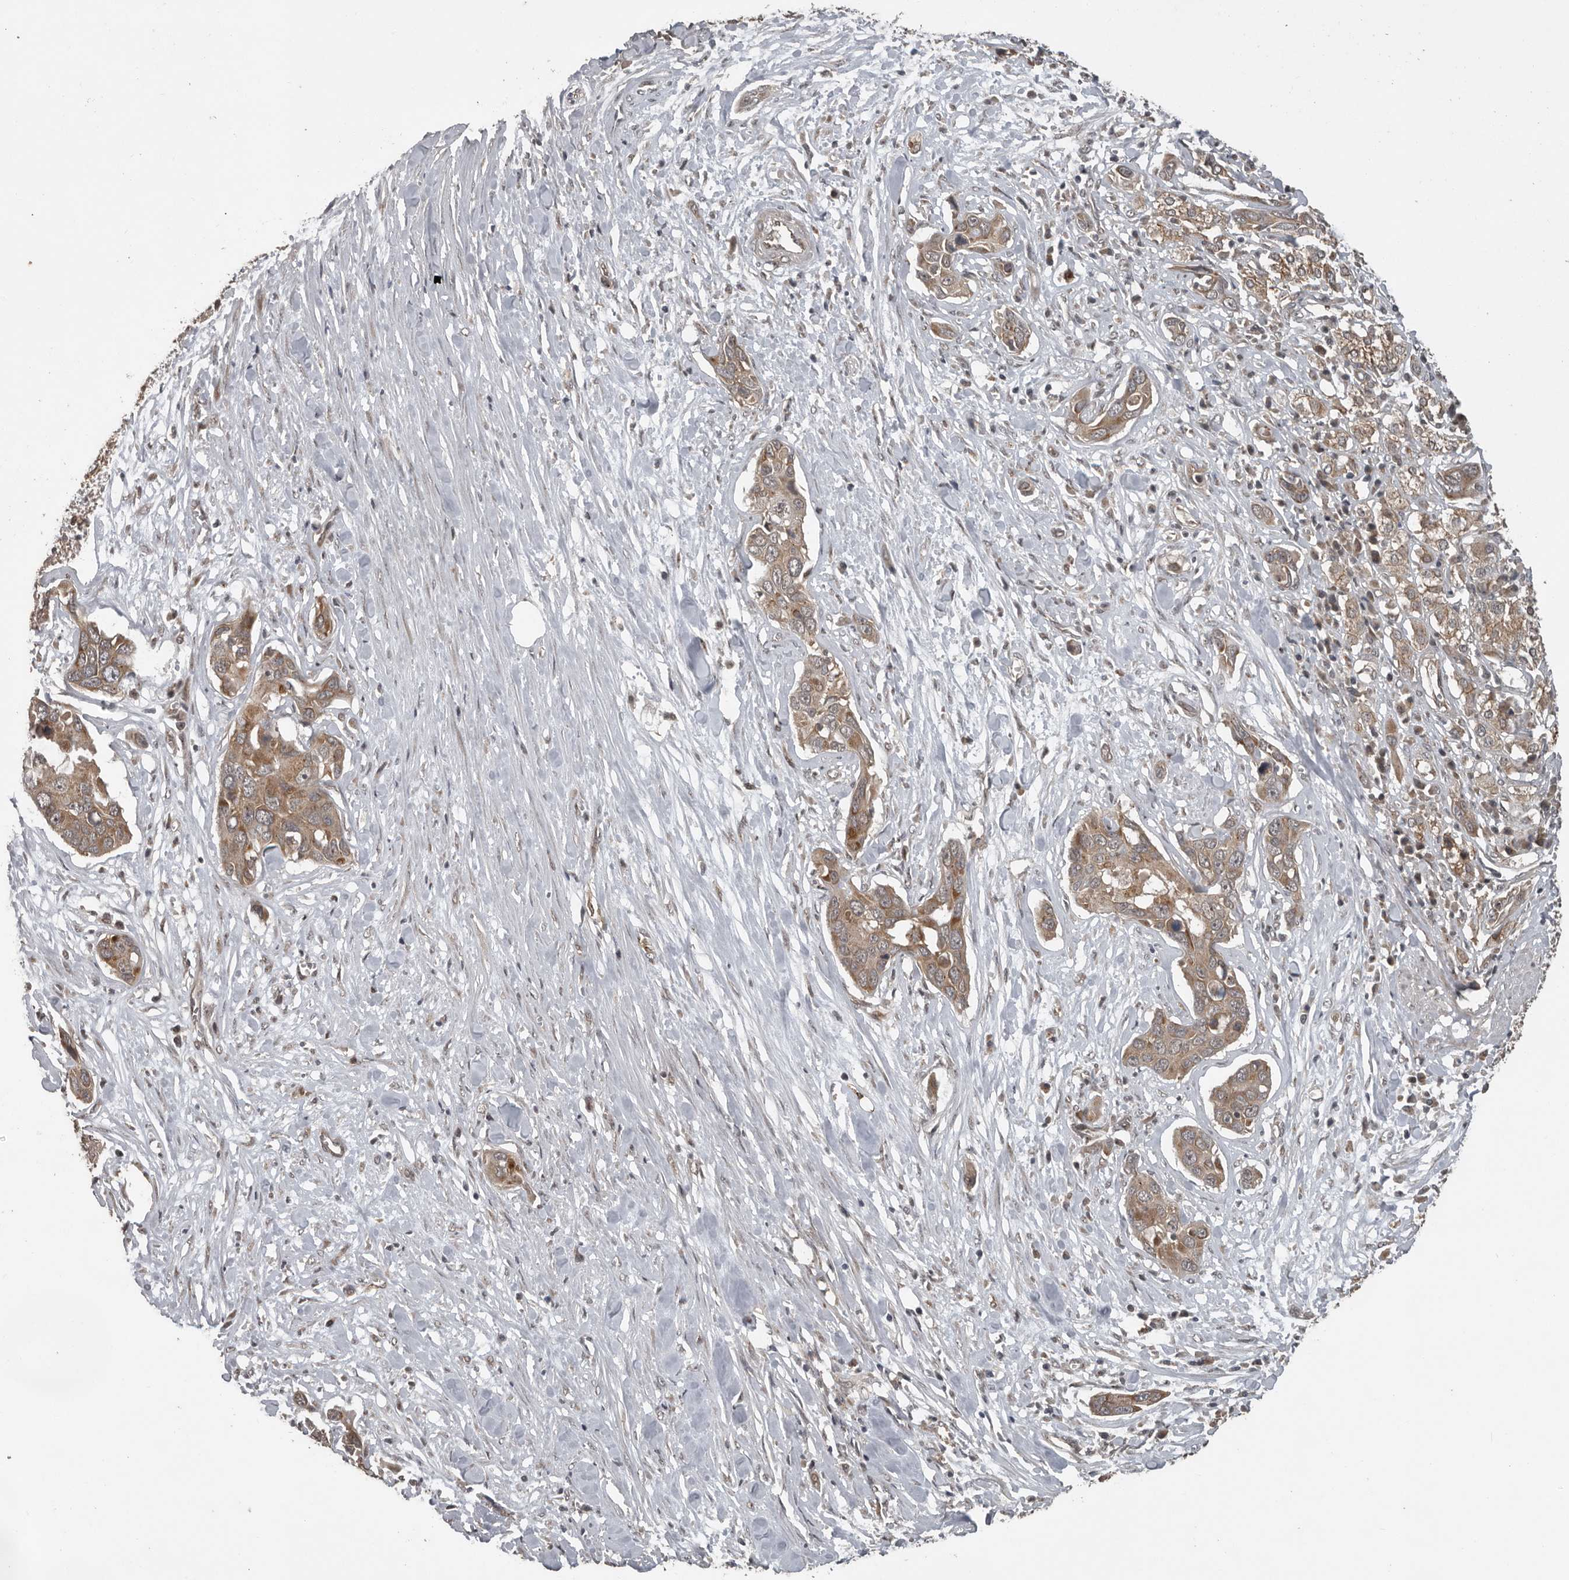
{"staining": {"intensity": "moderate", "quantity": ">75%", "location": "cytoplasmic/membranous"}, "tissue": "pancreatic cancer", "cell_type": "Tumor cells", "image_type": "cancer", "snomed": [{"axis": "morphology", "description": "Adenocarcinoma, NOS"}, {"axis": "topography", "description": "Pancreas"}], "caption": "Protein expression analysis of pancreatic adenocarcinoma demonstrates moderate cytoplasmic/membranous positivity in about >75% of tumor cells.", "gene": "CEP350", "patient": {"sex": "female", "age": 60}}